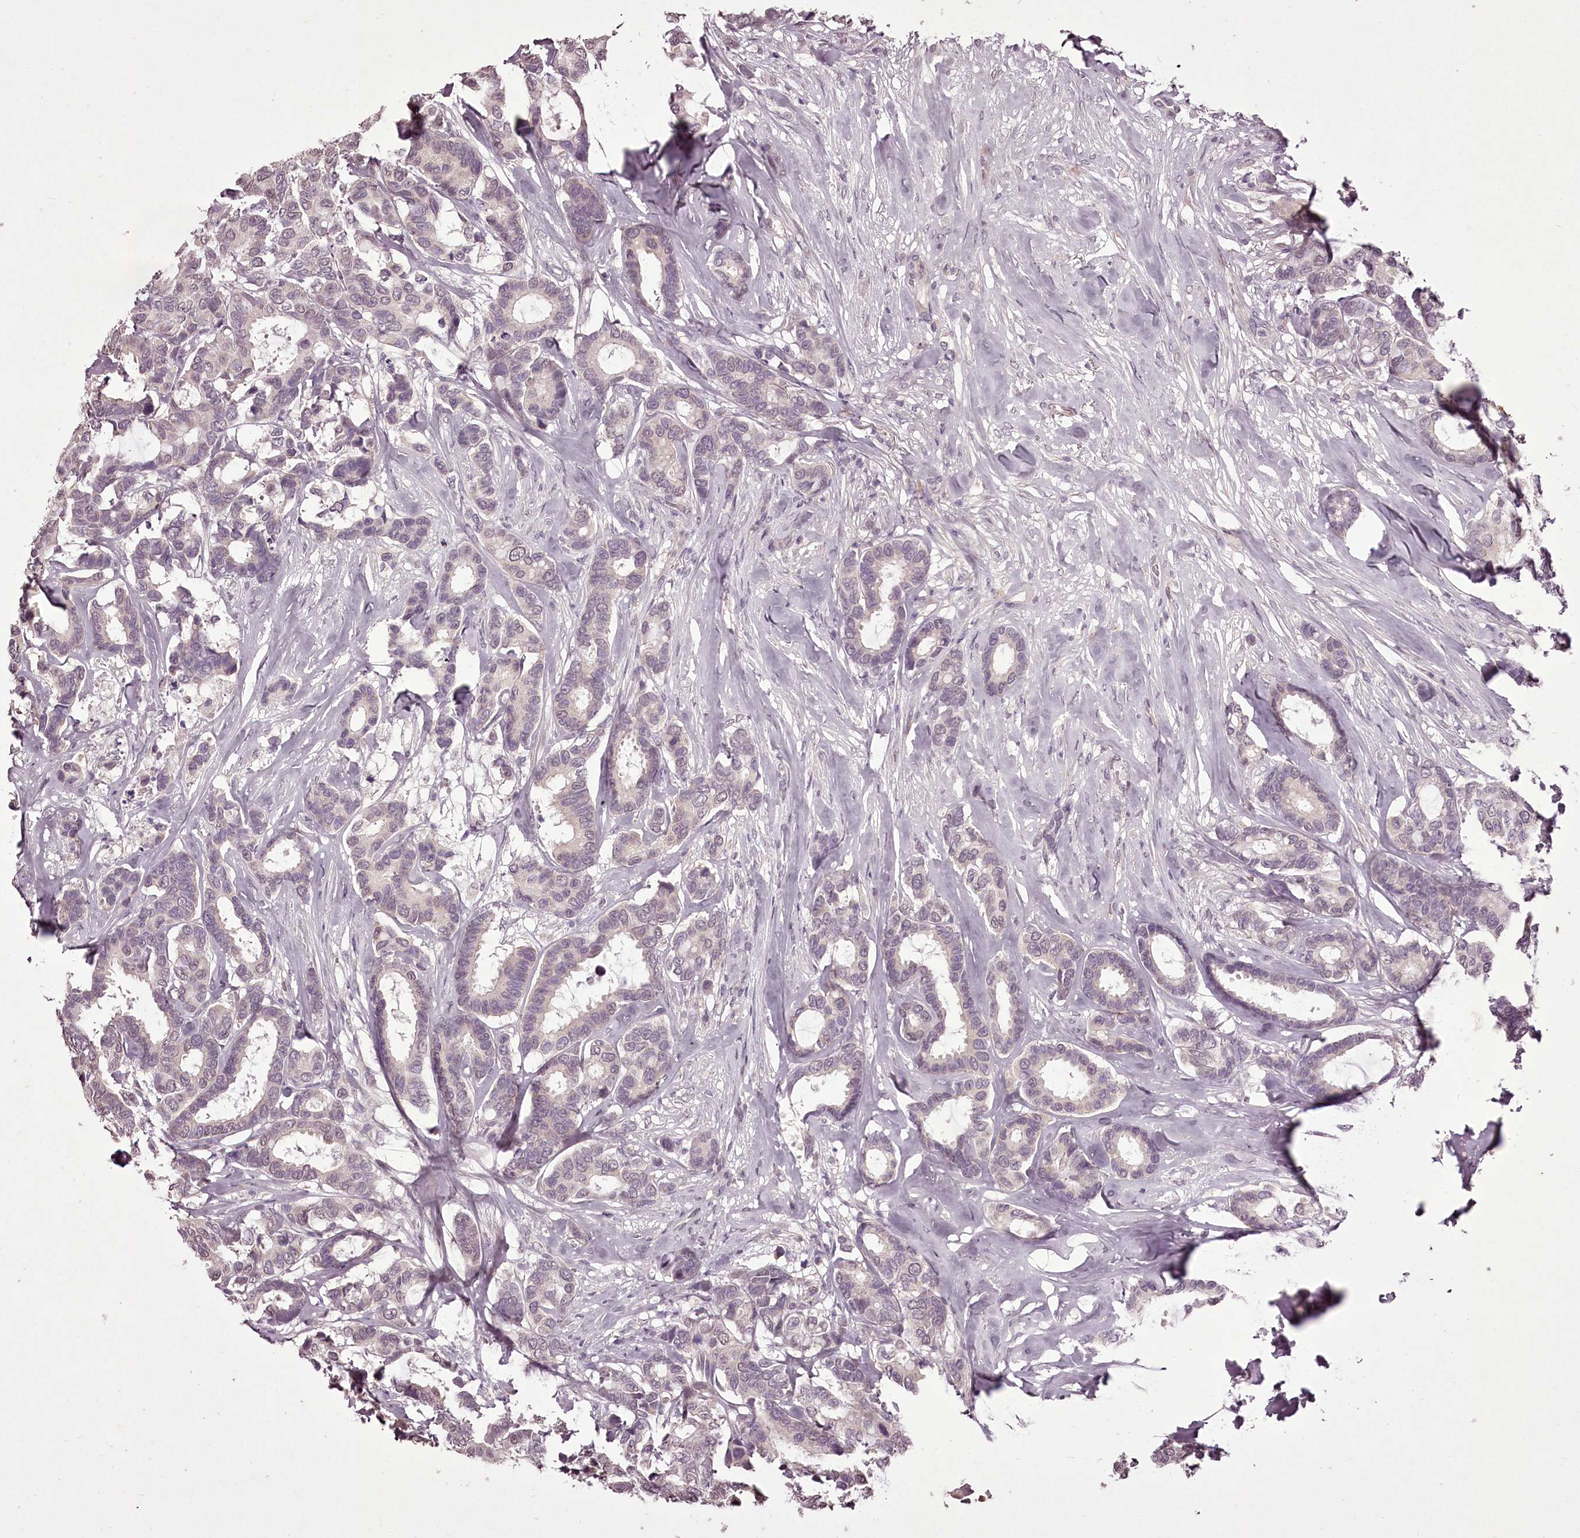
{"staining": {"intensity": "negative", "quantity": "none", "location": "none"}, "tissue": "breast cancer", "cell_type": "Tumor cells", "image_type": "cancer", "snomed": [{"axis": "morphology", "description": "Duct carcinoma"}, {"axis": "topography", "description": "Breast"}], "caption": "The histopathology image exhibits no staining of tumor cells in infiltrating ductal carcinoma (breast).", "gene": "C1orf56", "patient": {"sex": "female", "age": 87}}